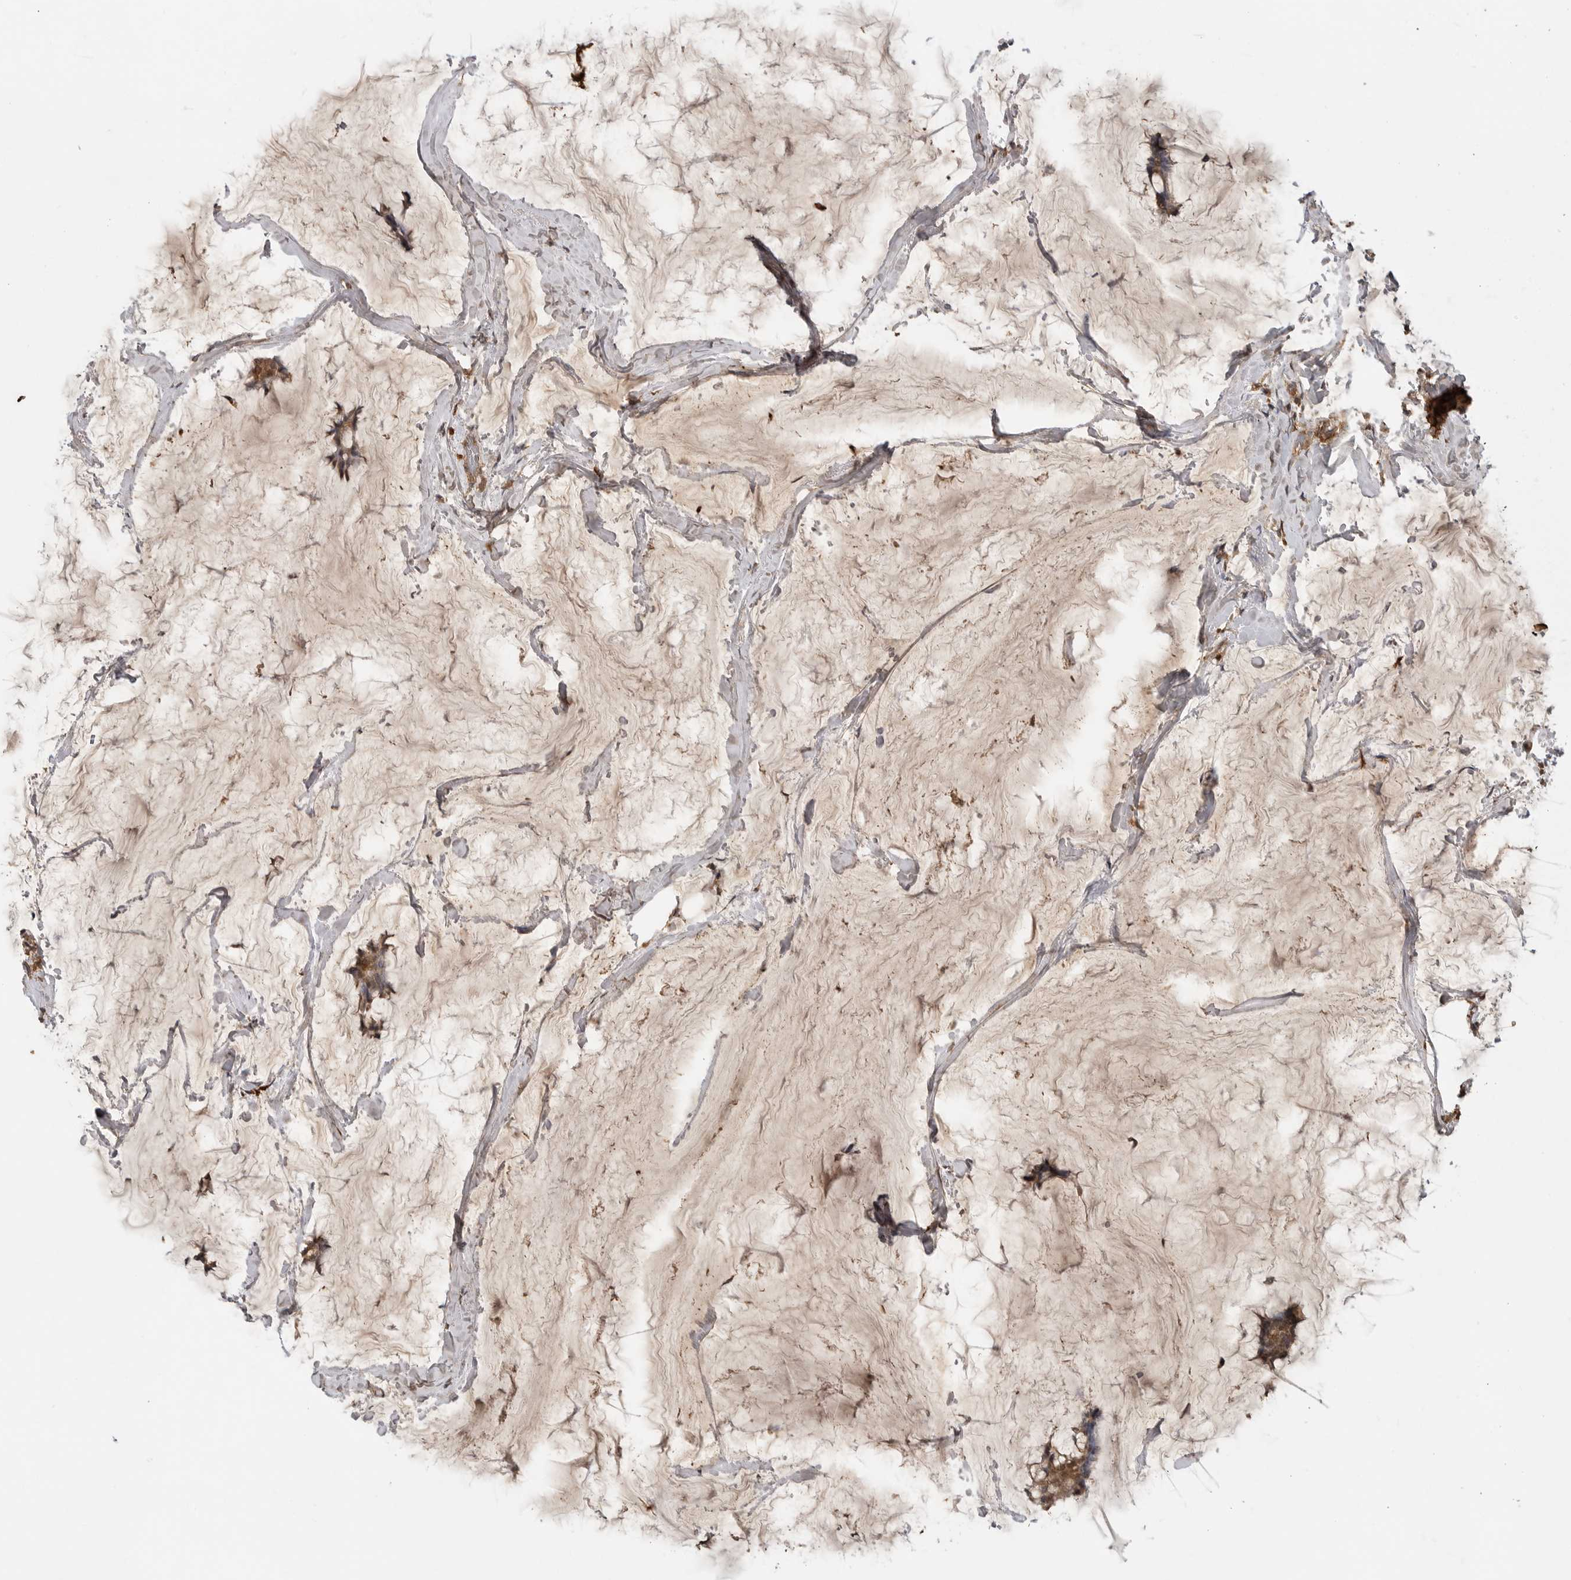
{"staining": {"intensity": "weak", "quantity": ">75%", "location": "cytoplasmic/membranous"}, "tissue": "breast cancer", "cell_type": "Tumor cells", "image_type": "cancer", "snomed": [{"axis": "morphology", "description": "Duct carcinoma"}, {"axis": "topography", "description": "Breast"}], "caption": "Immunohistochemical staining of infiltrating ductal carcinoma (breast) exhibits low levels of weak cytoplasmic/membranous expression in about >75% of tumor cells. (Brightfield microscopy of DAB IHC at high magnification).", "gene": "ICOSLG", "patient": {"sex": "female", "age": 93}}